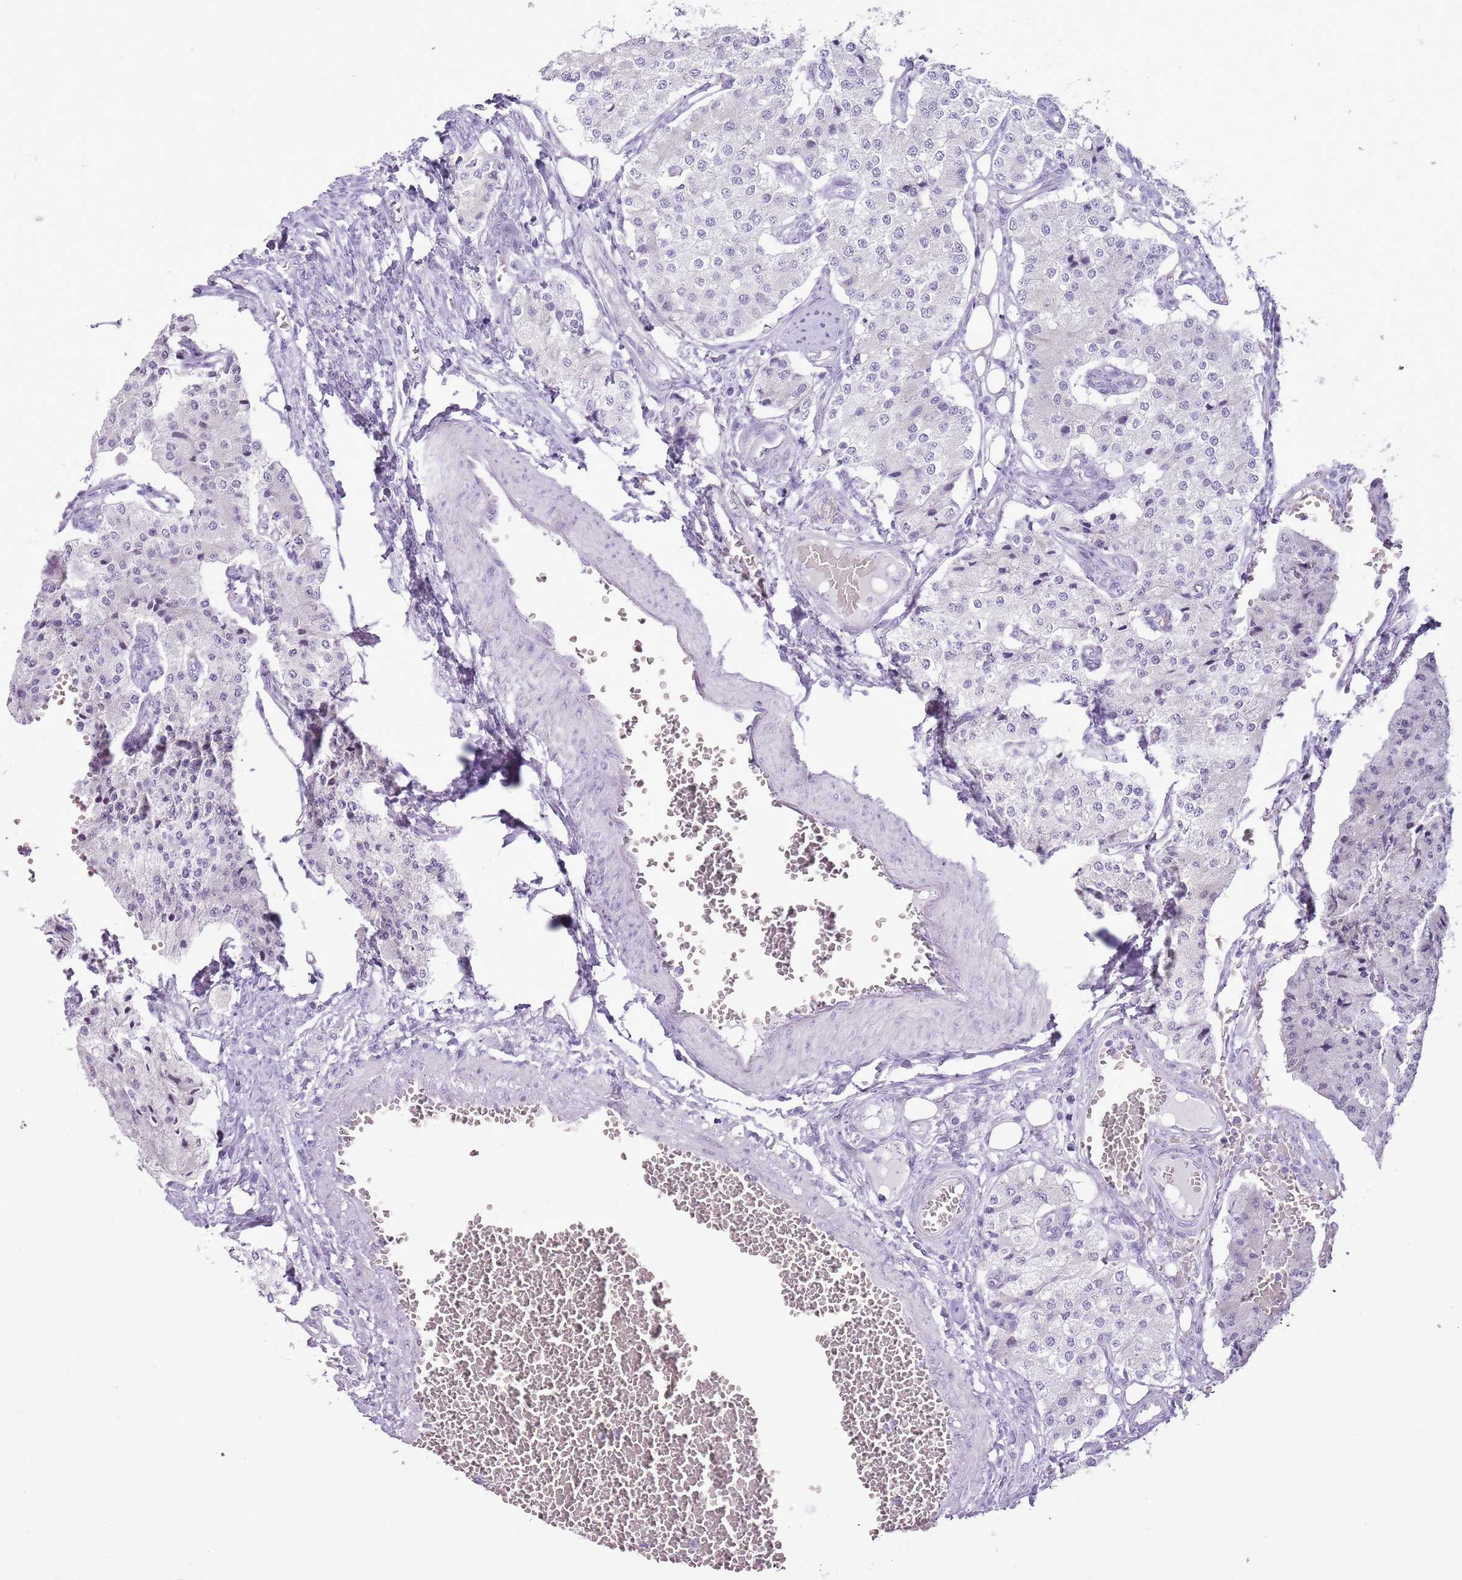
{"staining": {"intensity": "negative", "quantity": "none", "location": "none"}, "tissue": "carcinoid", "cell_type": "Tumor cells", "image_type": "cancer", "snomed": [{"axis": "morphology", "description": "Carcinoid, malignant, NOS"}, {"axis": "topography", "description": "Colon"}], "caption": "Tumor cells are negative for brown protein staining in carcinoid (malignant).", "gene": "RPL3L", "patient": {"sex": "female", "age": 52}}